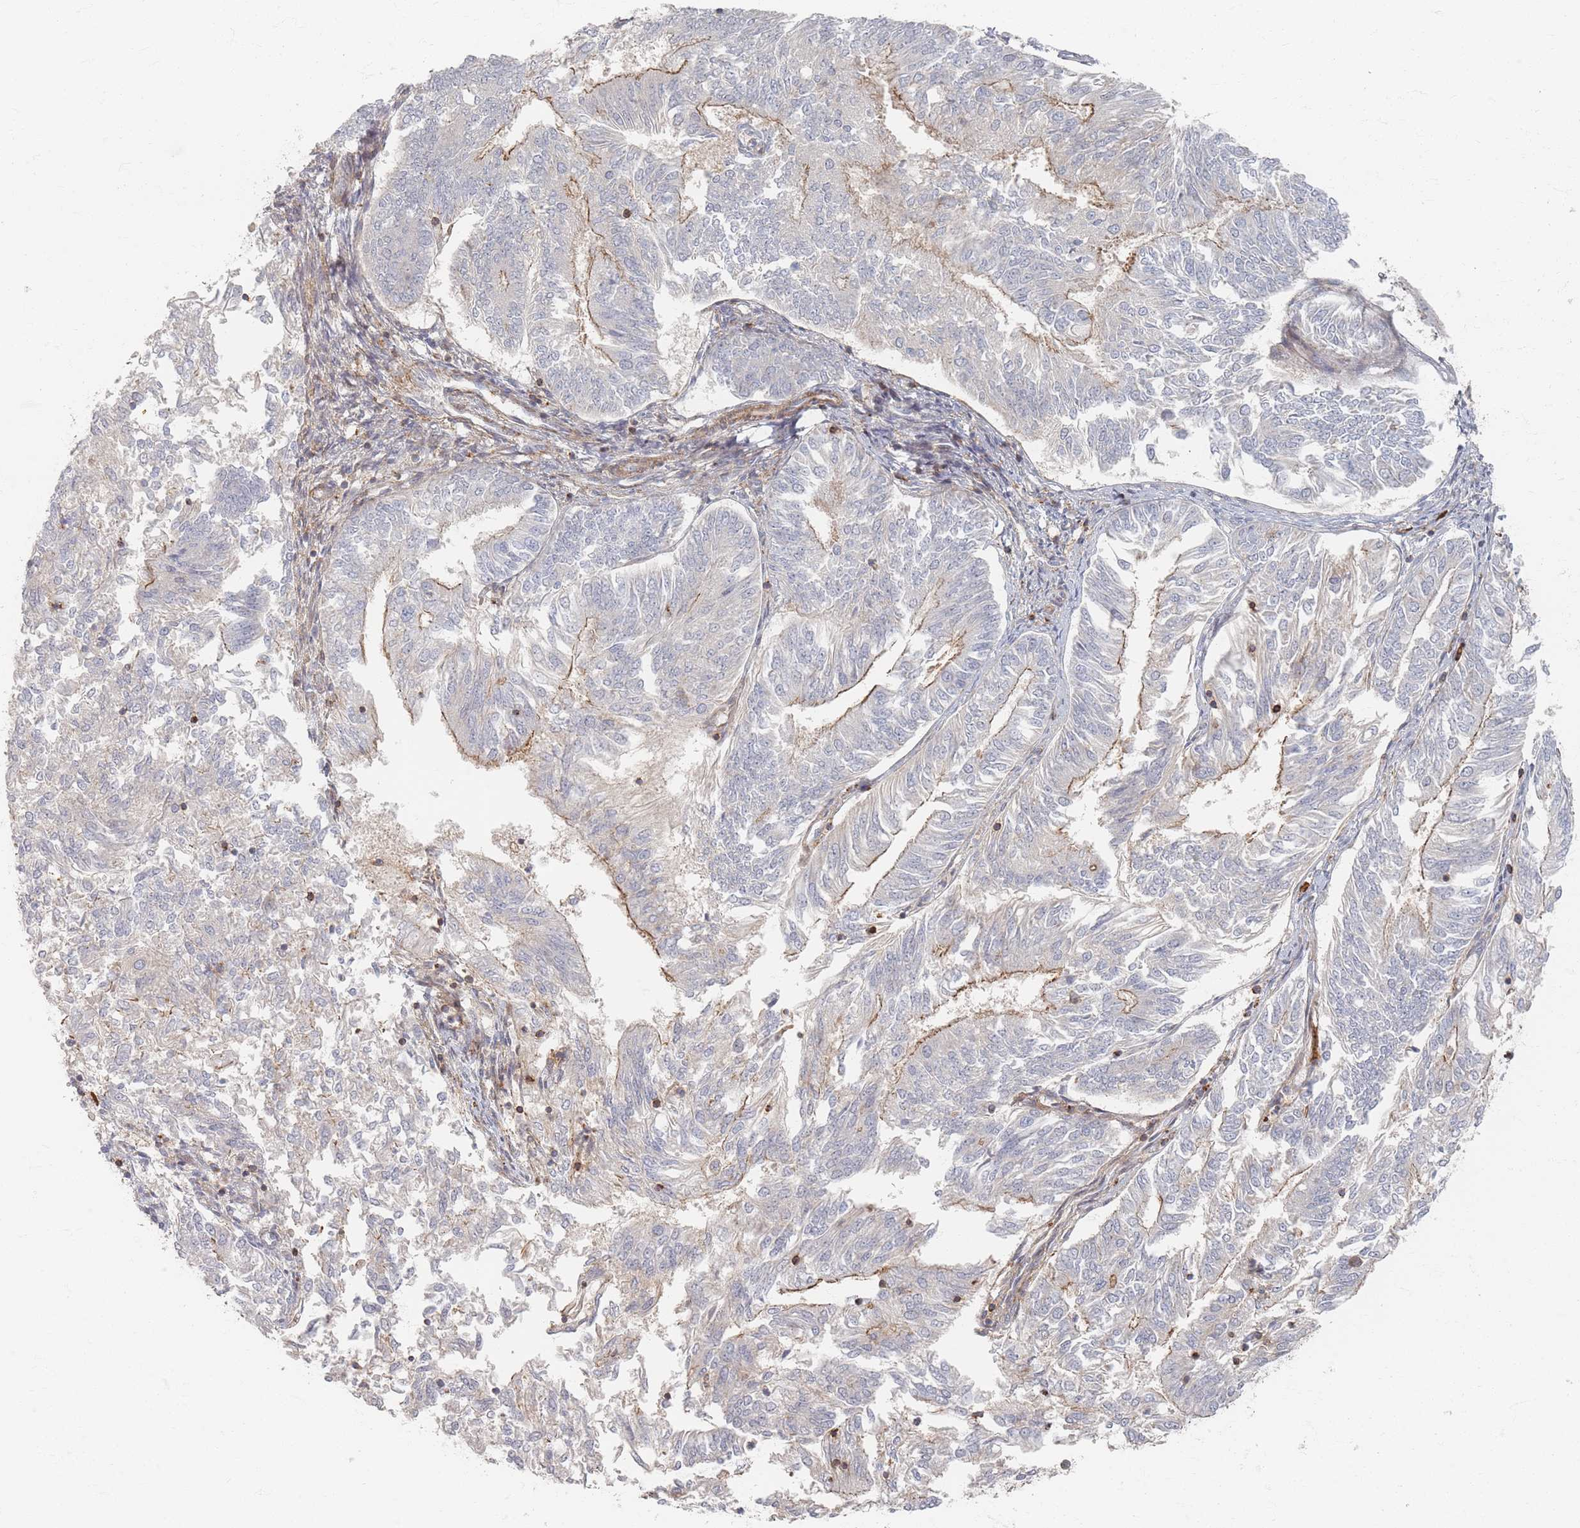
{"staining": {"intensity": "moderate", "quantity": "25%-75%", "location": "cytoplasmic/membranous"}, "tissue": "endometrial cancer", "cell_type": "Tumor cells", "image_type": "cancer", "snomed": [{"axis": "morphology", "description": "Adenocarcinoma, NOS"}, {"axis": "topography", "description": "Endometrium"}], "caption": "Adenocarcinoma (endometrial) stained for a protein (brown) demonstrates moderate cytoplasmic/membranous positive positivity in approximately 25%-75% of tumor cells.", "gene": "ZNF852", "patient": {"sex": "female", "age": 58}}